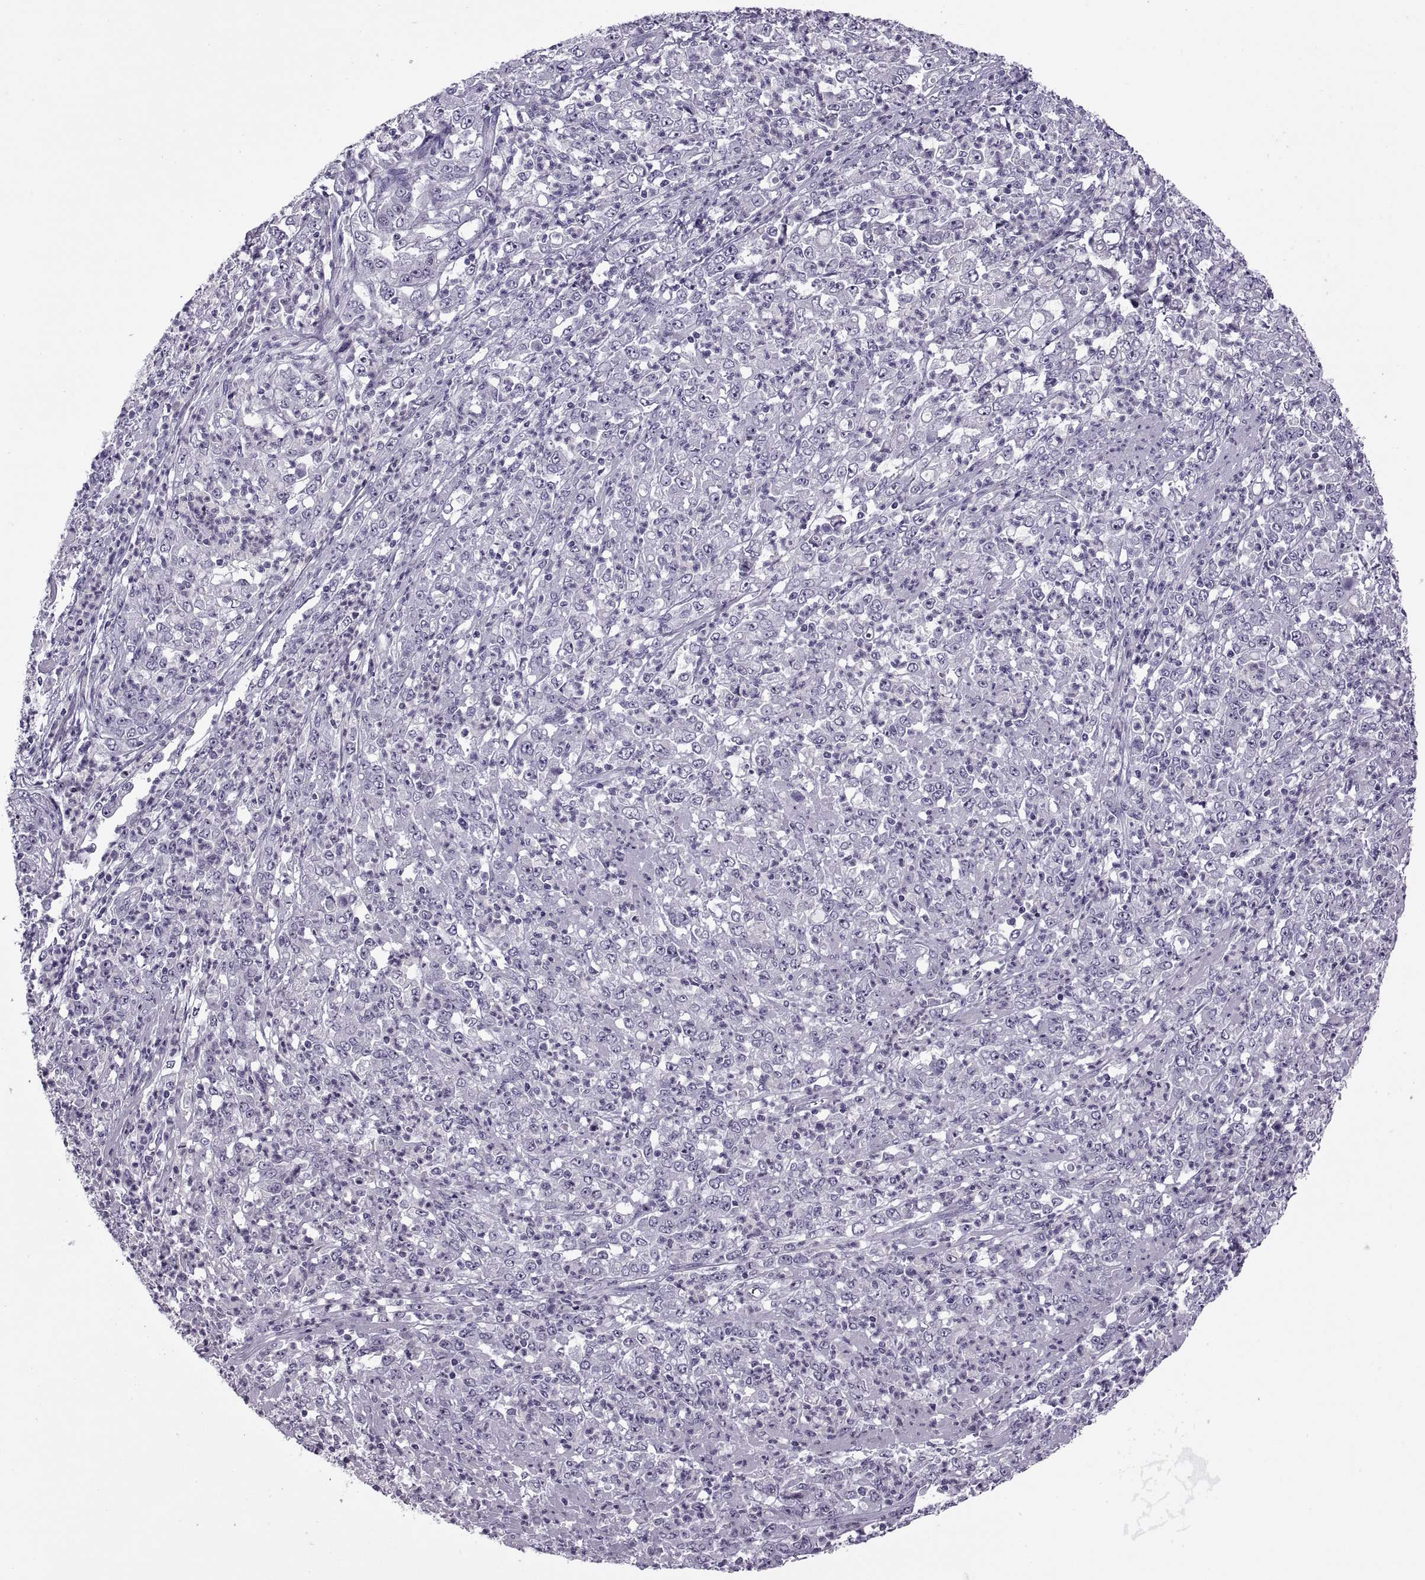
{"staining": {"intensity": "negative", "quantity": "none", "location": "none"}, "tissue": "stomach cancer", "cell_type": "Tumor cells", "image_type": "cancer", "snomed": [{"axis": "morphology", "description": "Adenocarcinoma, NOS"}, {"axis": "topography", "description": "Stomach, lower"}], "caption": "High power microscopy micrograph of an immunohistochemistry (IHC) photomicrograph of adenocarcinoma (stomach), revealing no significant staining in tumor cells. (DAB immunohistochemistry (IHC) visualized using brightfield microscopy, high magnification).", "gene": "FAM24A", "patient": {"sex": "female", "age": 71}}